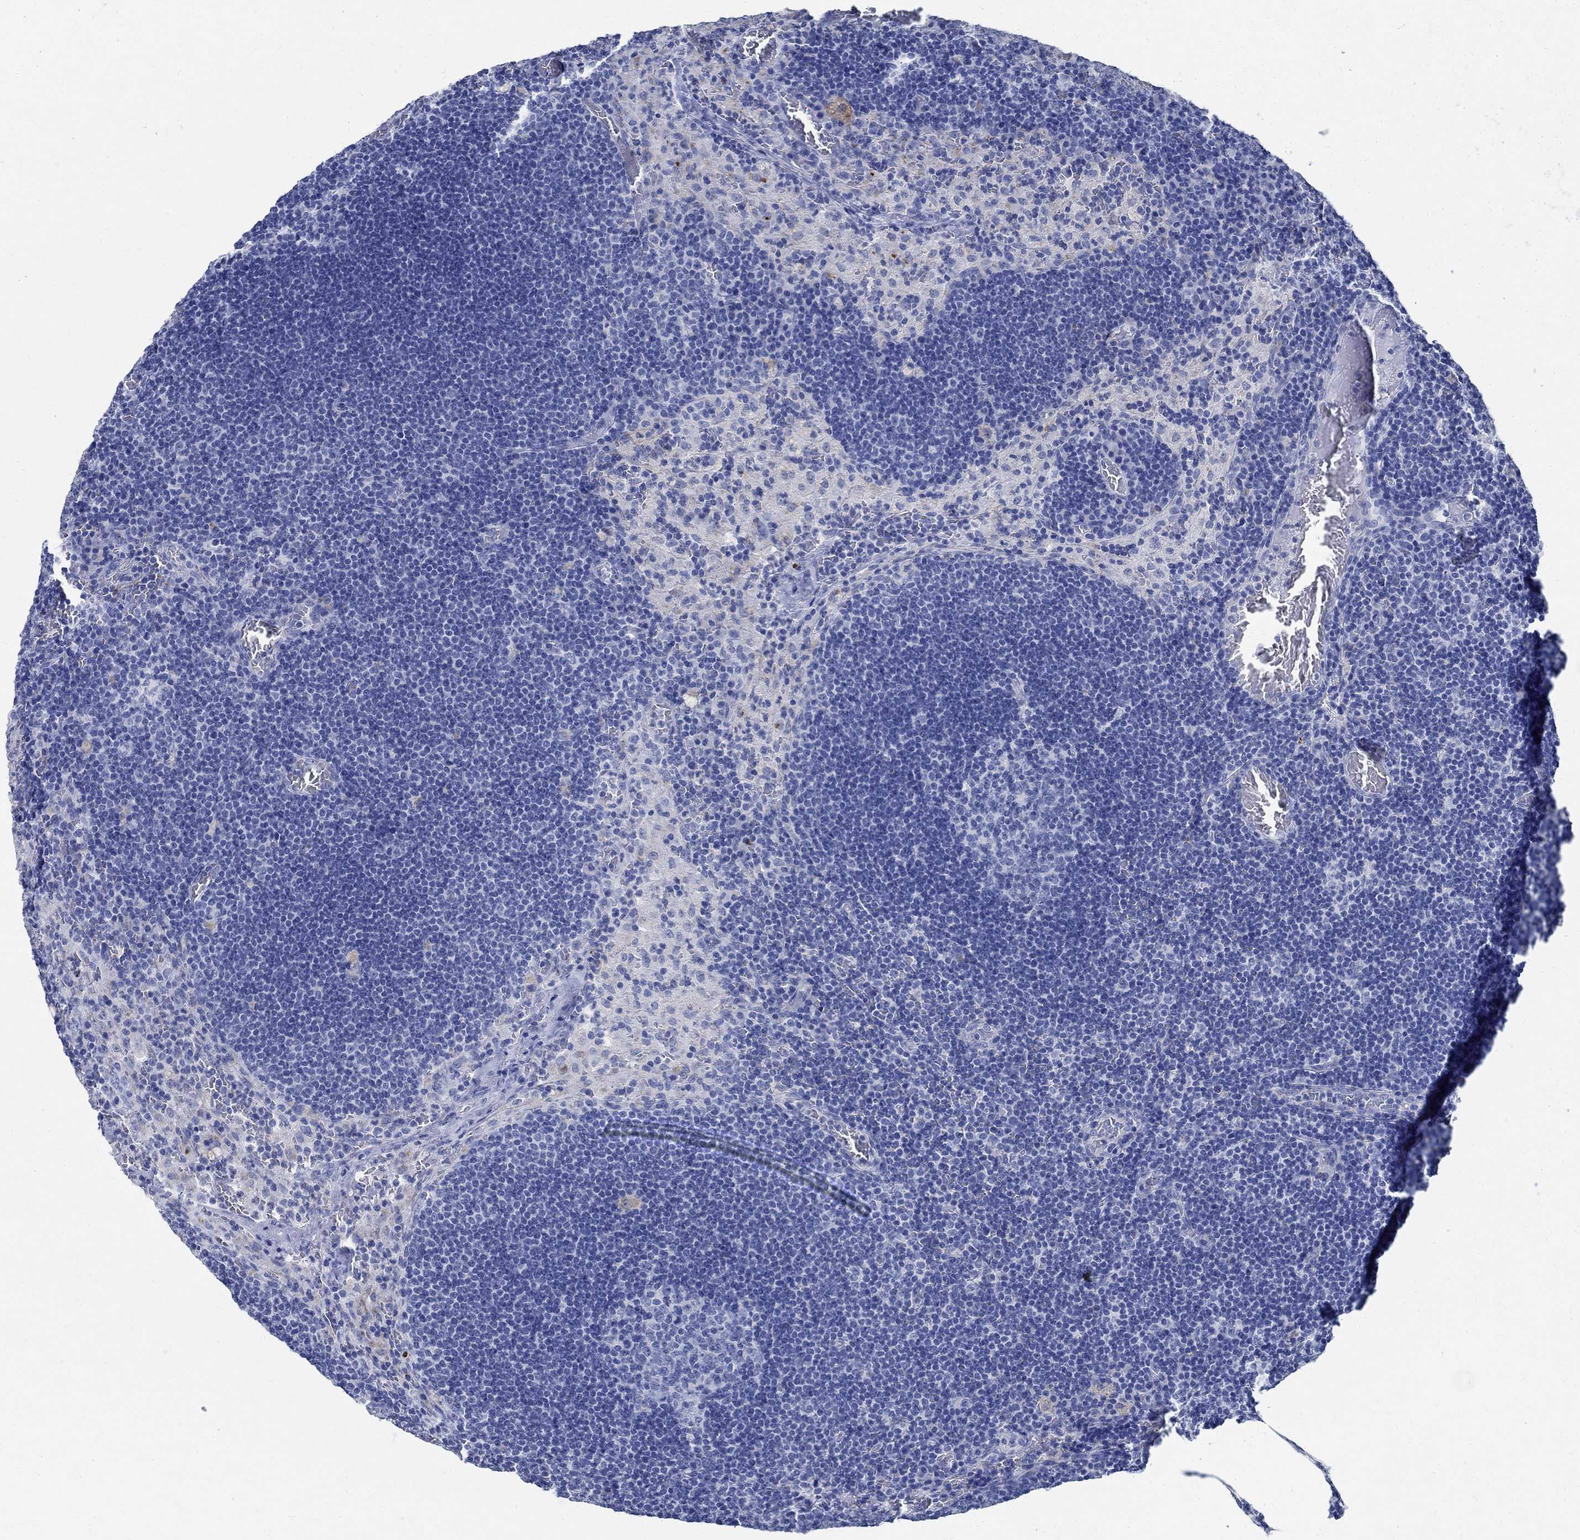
{"staining": {"intensity": "negative", "quantity": "none", "location": "none"}, "tissue": "lymph node", "cell_type": "Germinal center cells", "image_type": "normal", "snomed": [{"axis": "morphology", "description": "Normal tissue, NOS"}, {"axis": "topography", "description": "Lymph node"}], "caption": "Immunohistochemical staining of normal human lymph node displays no significant staining in germinal center cells. (DAB immunohistochemistry visualized using brightfield microscopy, high magnification).", "gene": "TMEM221", "patient": {"sex": "male", "age": 63}}